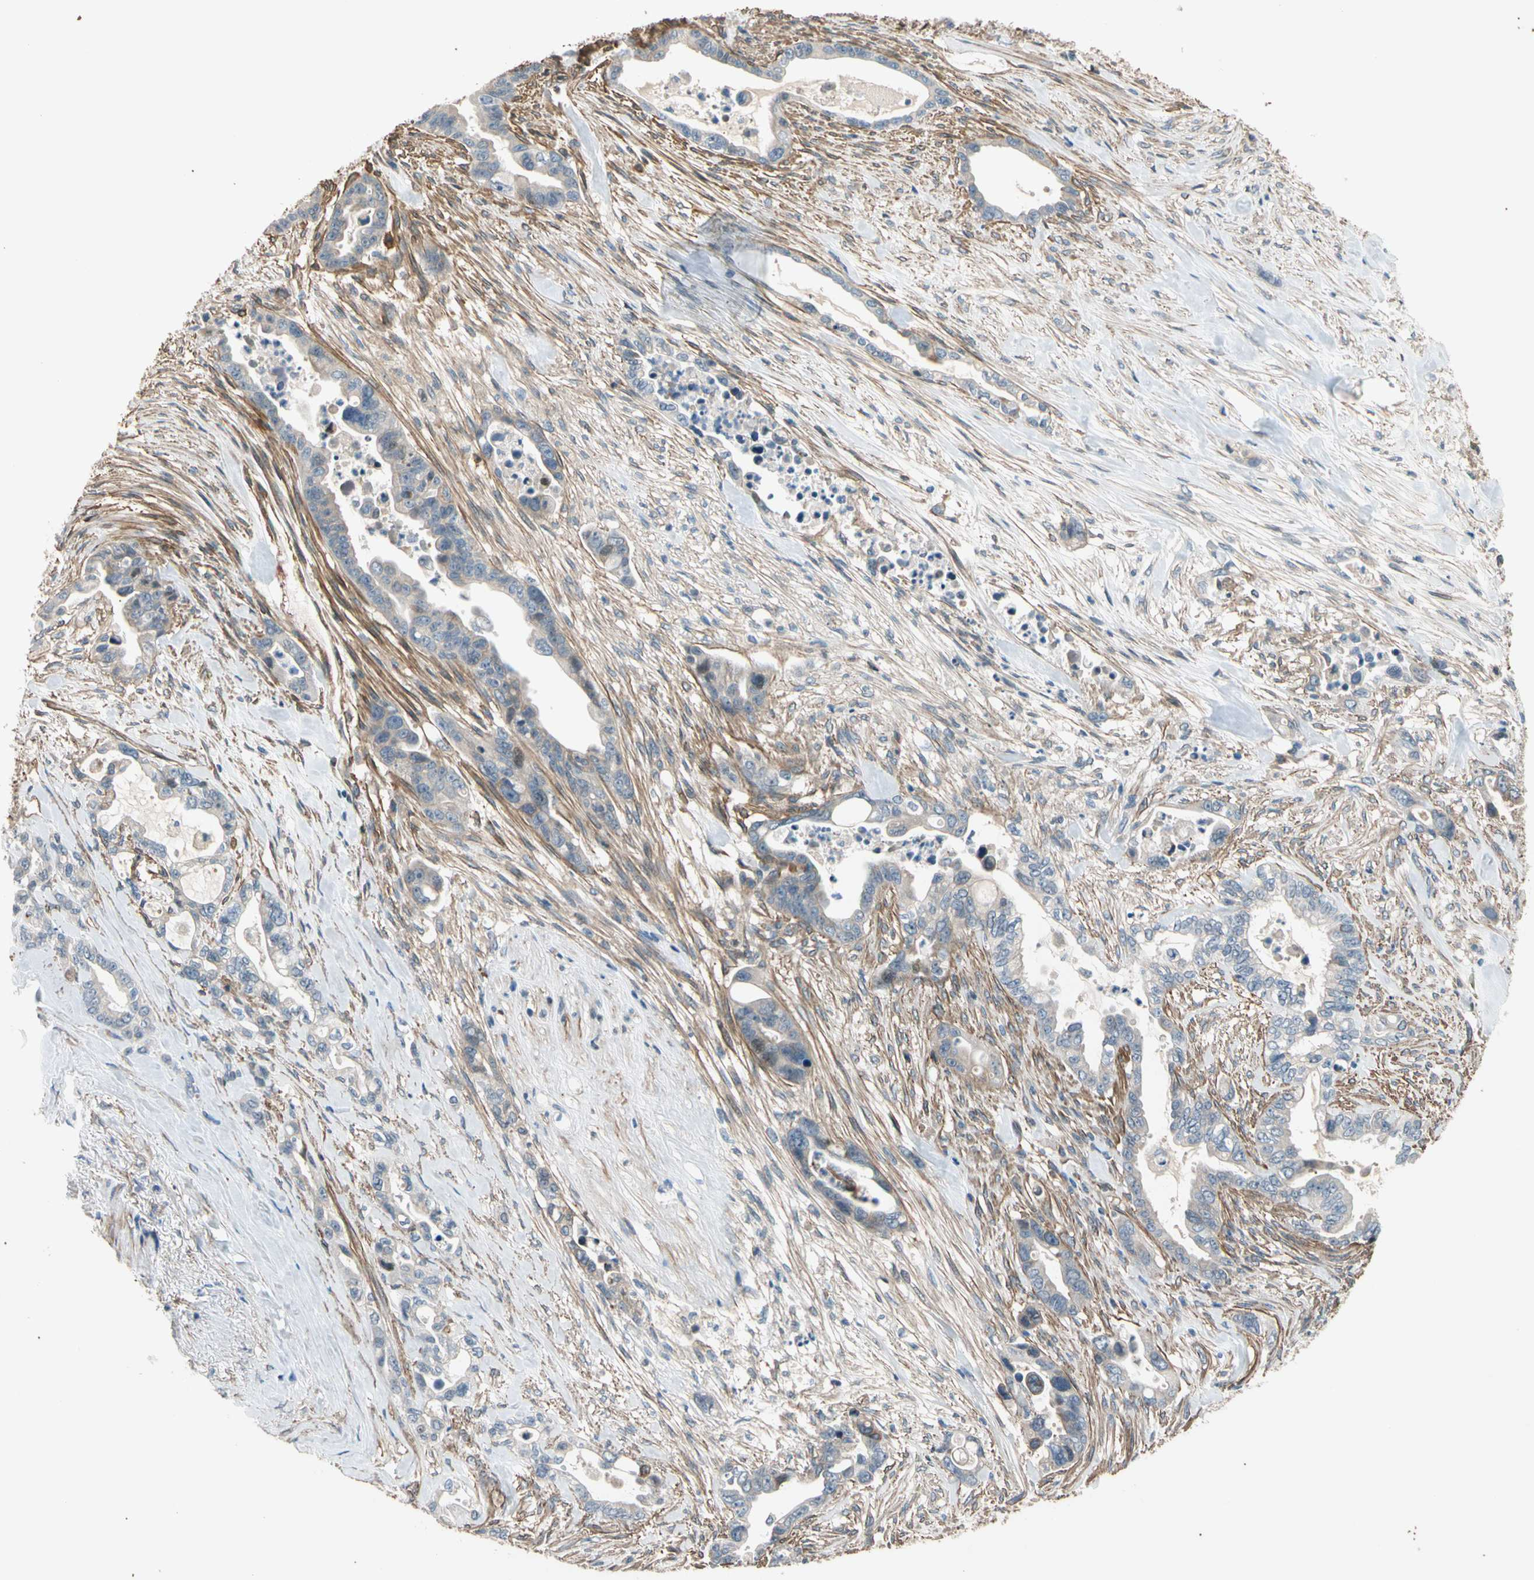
{"staining": {"intensity": "weak", "quantity": "<25%", "location": "cytoplasmic/membranous"}, "tissue": "pancreatic cancer", "cell_type": "Tumor cells", "image_type": "cancer", "snomed": [{"axis": "morphology", "description": "Adenocarcinoma, NOS"}, {"axis": "topography", "description": "Pancreas"}], "caption": "This image is of pancreatic cancer stained with IHC to label a protein in brown with the nuclei are counter-stained blue. There is no positivity in tumor cells.", "gene": "LIMK2", "patient": {"sex": "male", "age": 70}}